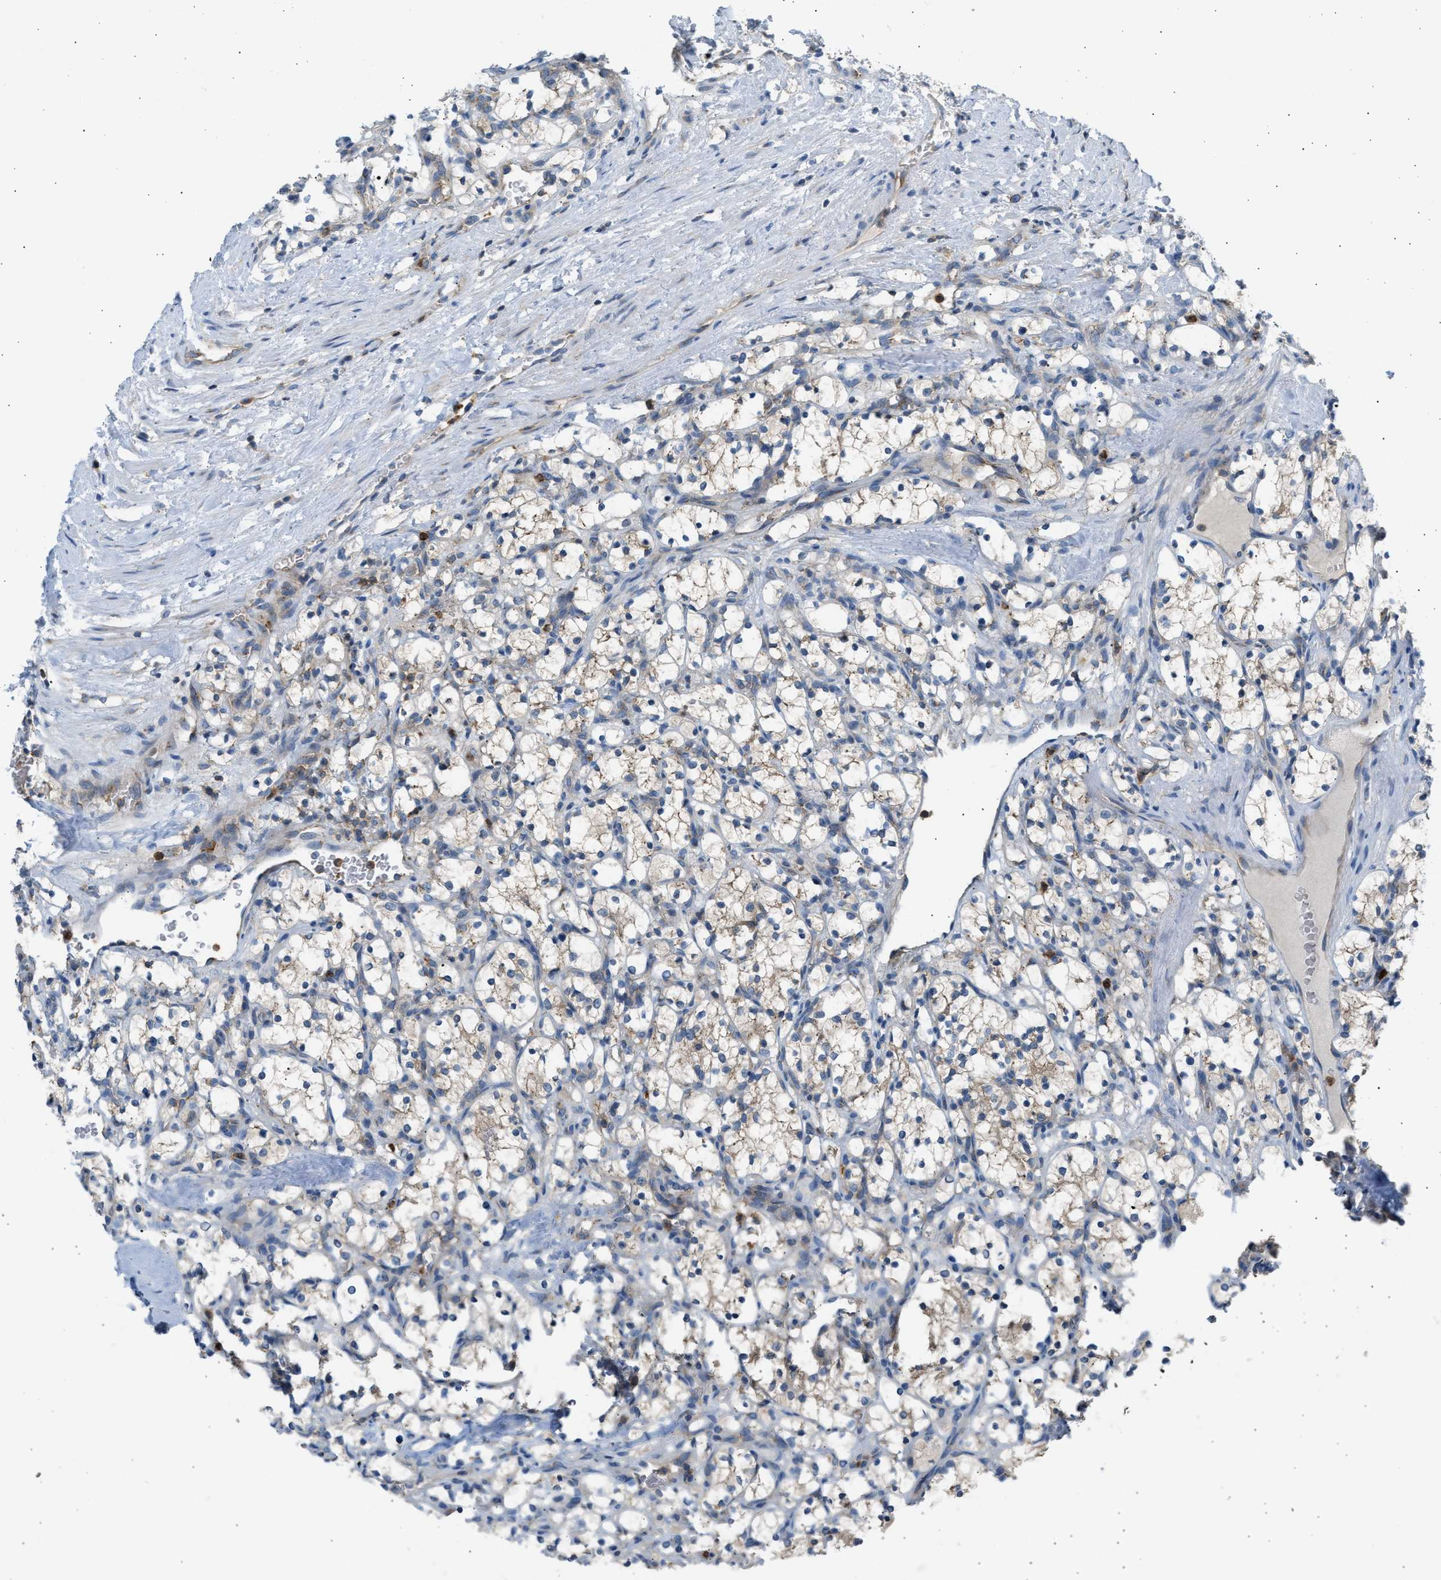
{"staining": {"intensity": "weak", "quantity": ">75%", "location": "cytoplasmic/membranous"}, "tissue": "renal cancer", "cell_type": "Tumor cells", "image_type": "cancer", "snomed": [{"axis": "morphology", "description": "Adenocarcinoma, NOS"}, {"axis": "topography", "description": "Kidney"}], "caption": "Renal cancer (adenocarcinoma) tissue shows weak cytoplasmic/membranous staining in about >75% of tumor cells, visualized by immunohistochemistry.", "gene": "TRIM50", "patient": {"sex": "female", "age": 69}}